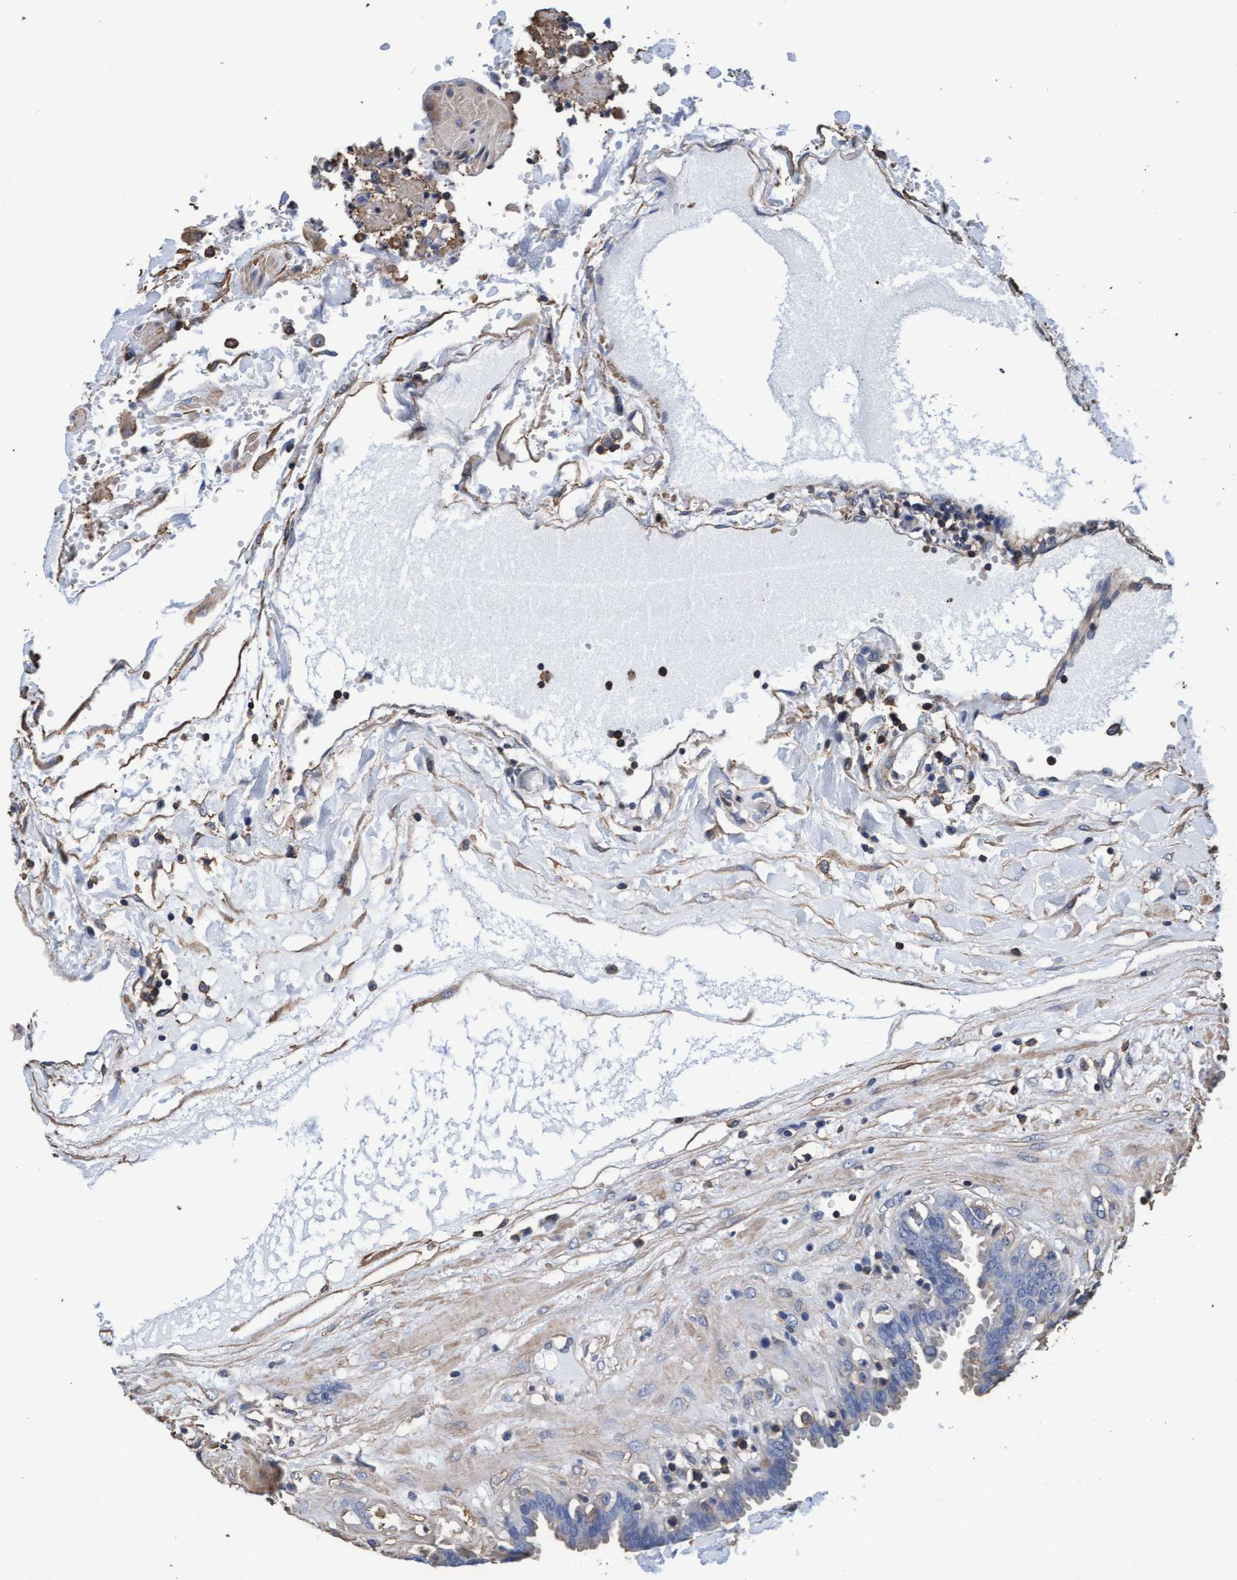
{"staining": {"intensity": "weak", "quantity": "<25%", "location": "cytoplasmic/membranous"}, "tissue": "fallopian tube", "cell_type": "Glandular cells", "image_type": "normal", "snomed": [{"axis": "morphology", "description": "Normal tissue, NOS"}, {"axis": "topography", "description": "Fallopian tube"}, {"axis": "topography", "description": "Placenta"}], "caption": "IHC of unremarkable fallopian tube exhibits no positivity in glandular cells.", "gene": "GRHPR", "patient": {"sex": "female", "age": 32}}